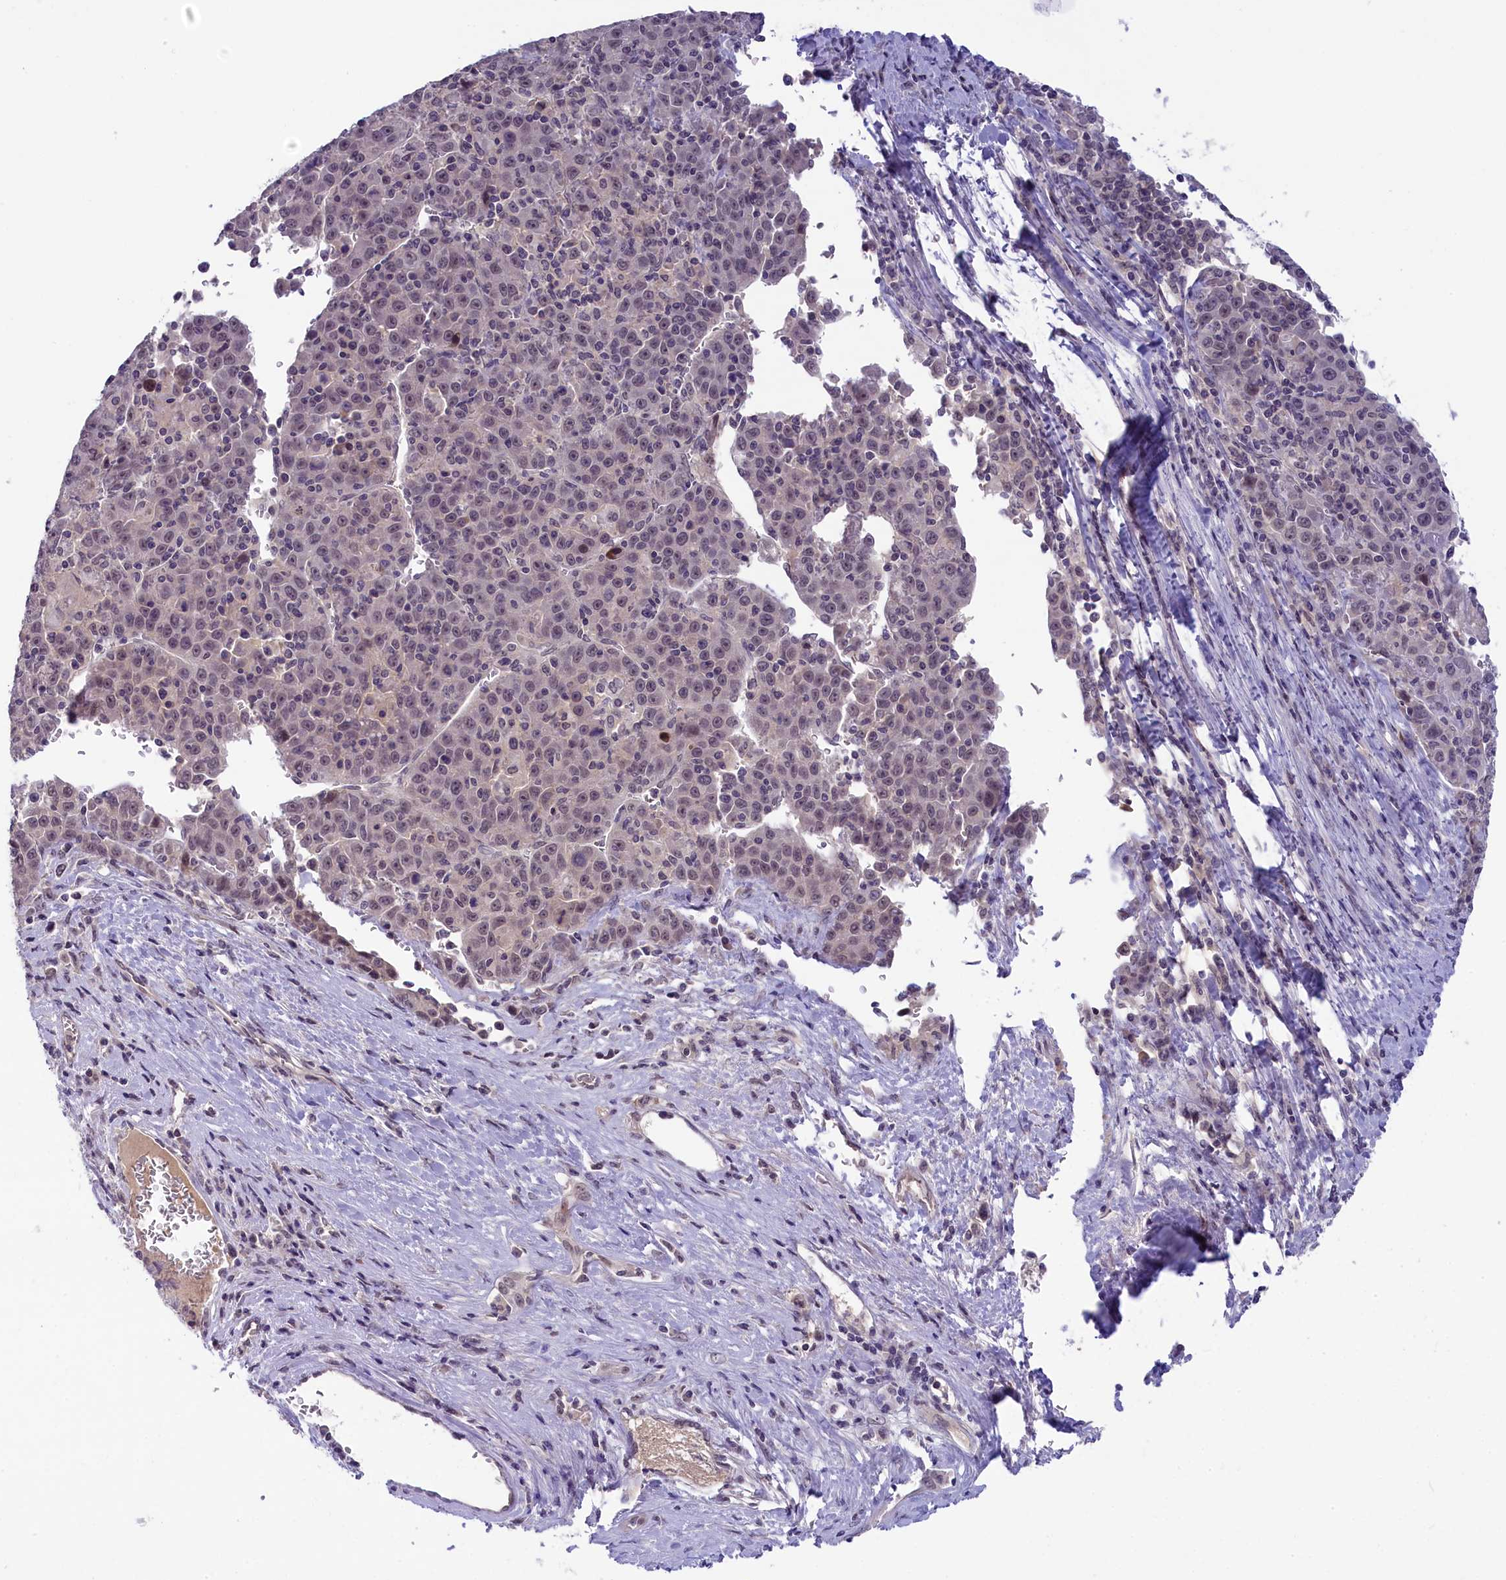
{"staining": {"intensity": "weak", "quantity": ">75%", "location": "nuclear"}, "tissue": "liver cancer", "cell_type": "Tumor cells", "image_type": "cancer", "snomed": [{"axis": "morphology", "description": "Carcinoma, Hepatocellular, NOS"}, {"axis": "topography", "description": "Liver"}], "caption": "Tumor cells exhibit low levels of weak nuclear expression in about >75% of cells in liver cancer (hepatocellular carcinoma).", "gene": "CRAMP1", "patient": {"sex": "female", "age": 53}}